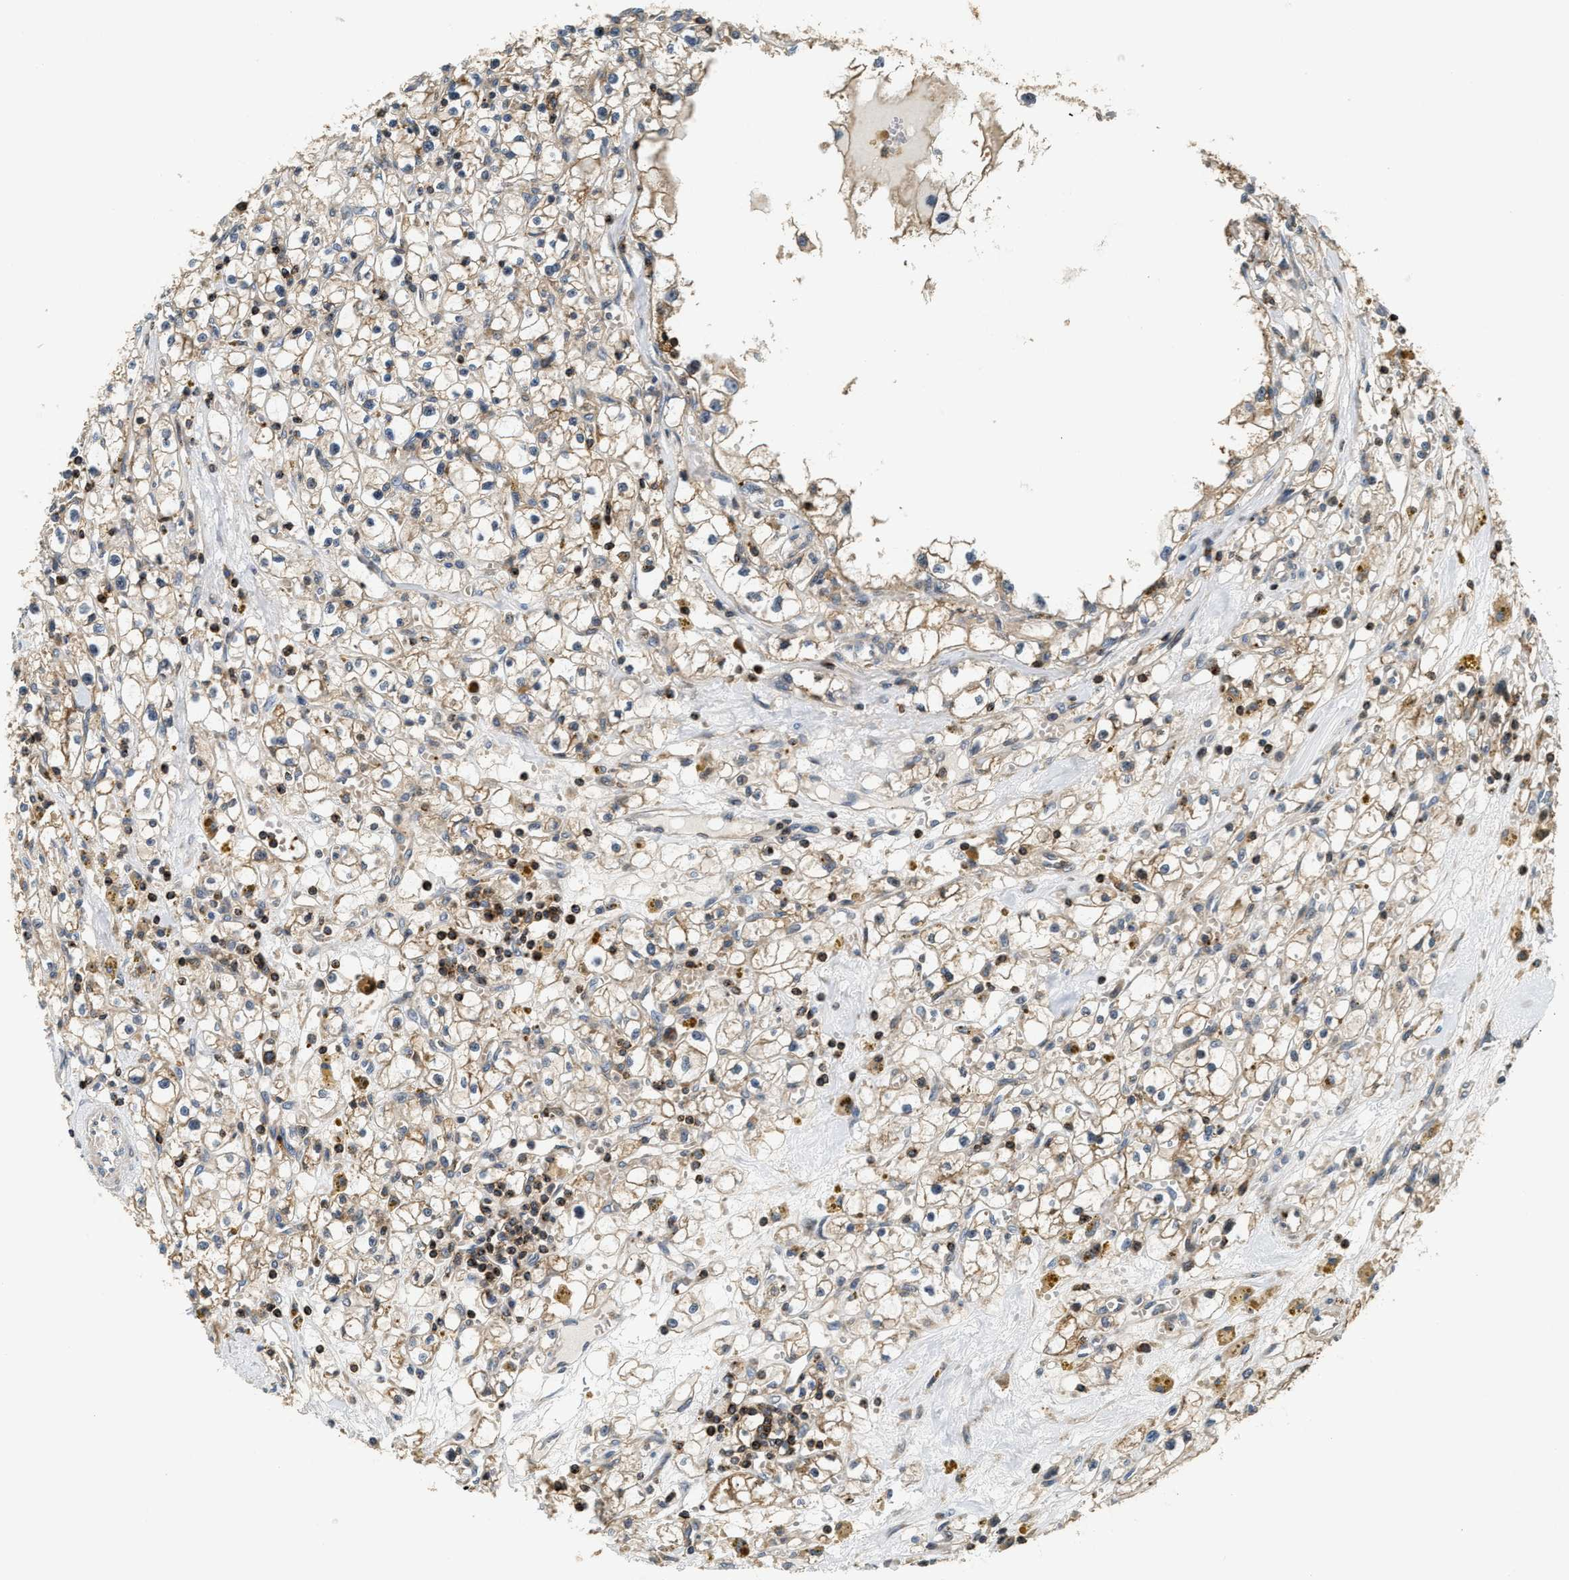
{"staining": {"intensity": "weak", "quantity": ">75%", "location": "cytoplasmic/membranous"}, "tissue": "renal cancer", "cell_type": "Tumor cells", "image_type": "cancer", "snomed": [{"axis": "morphology", "description": "Adenocarcinoma, NOS"}, {"axis": "topography", "description": "Kidney"}], "caption": "A brown stain shows weak cytoplasmic/membranous staining of a protein in human renal adenocarcinoma tumor cells. The protein of interest is shown in brown color, while the nuclei are stained blue.", "gene": "SNX5", "patient": {"sex": "male", "age": 56}}